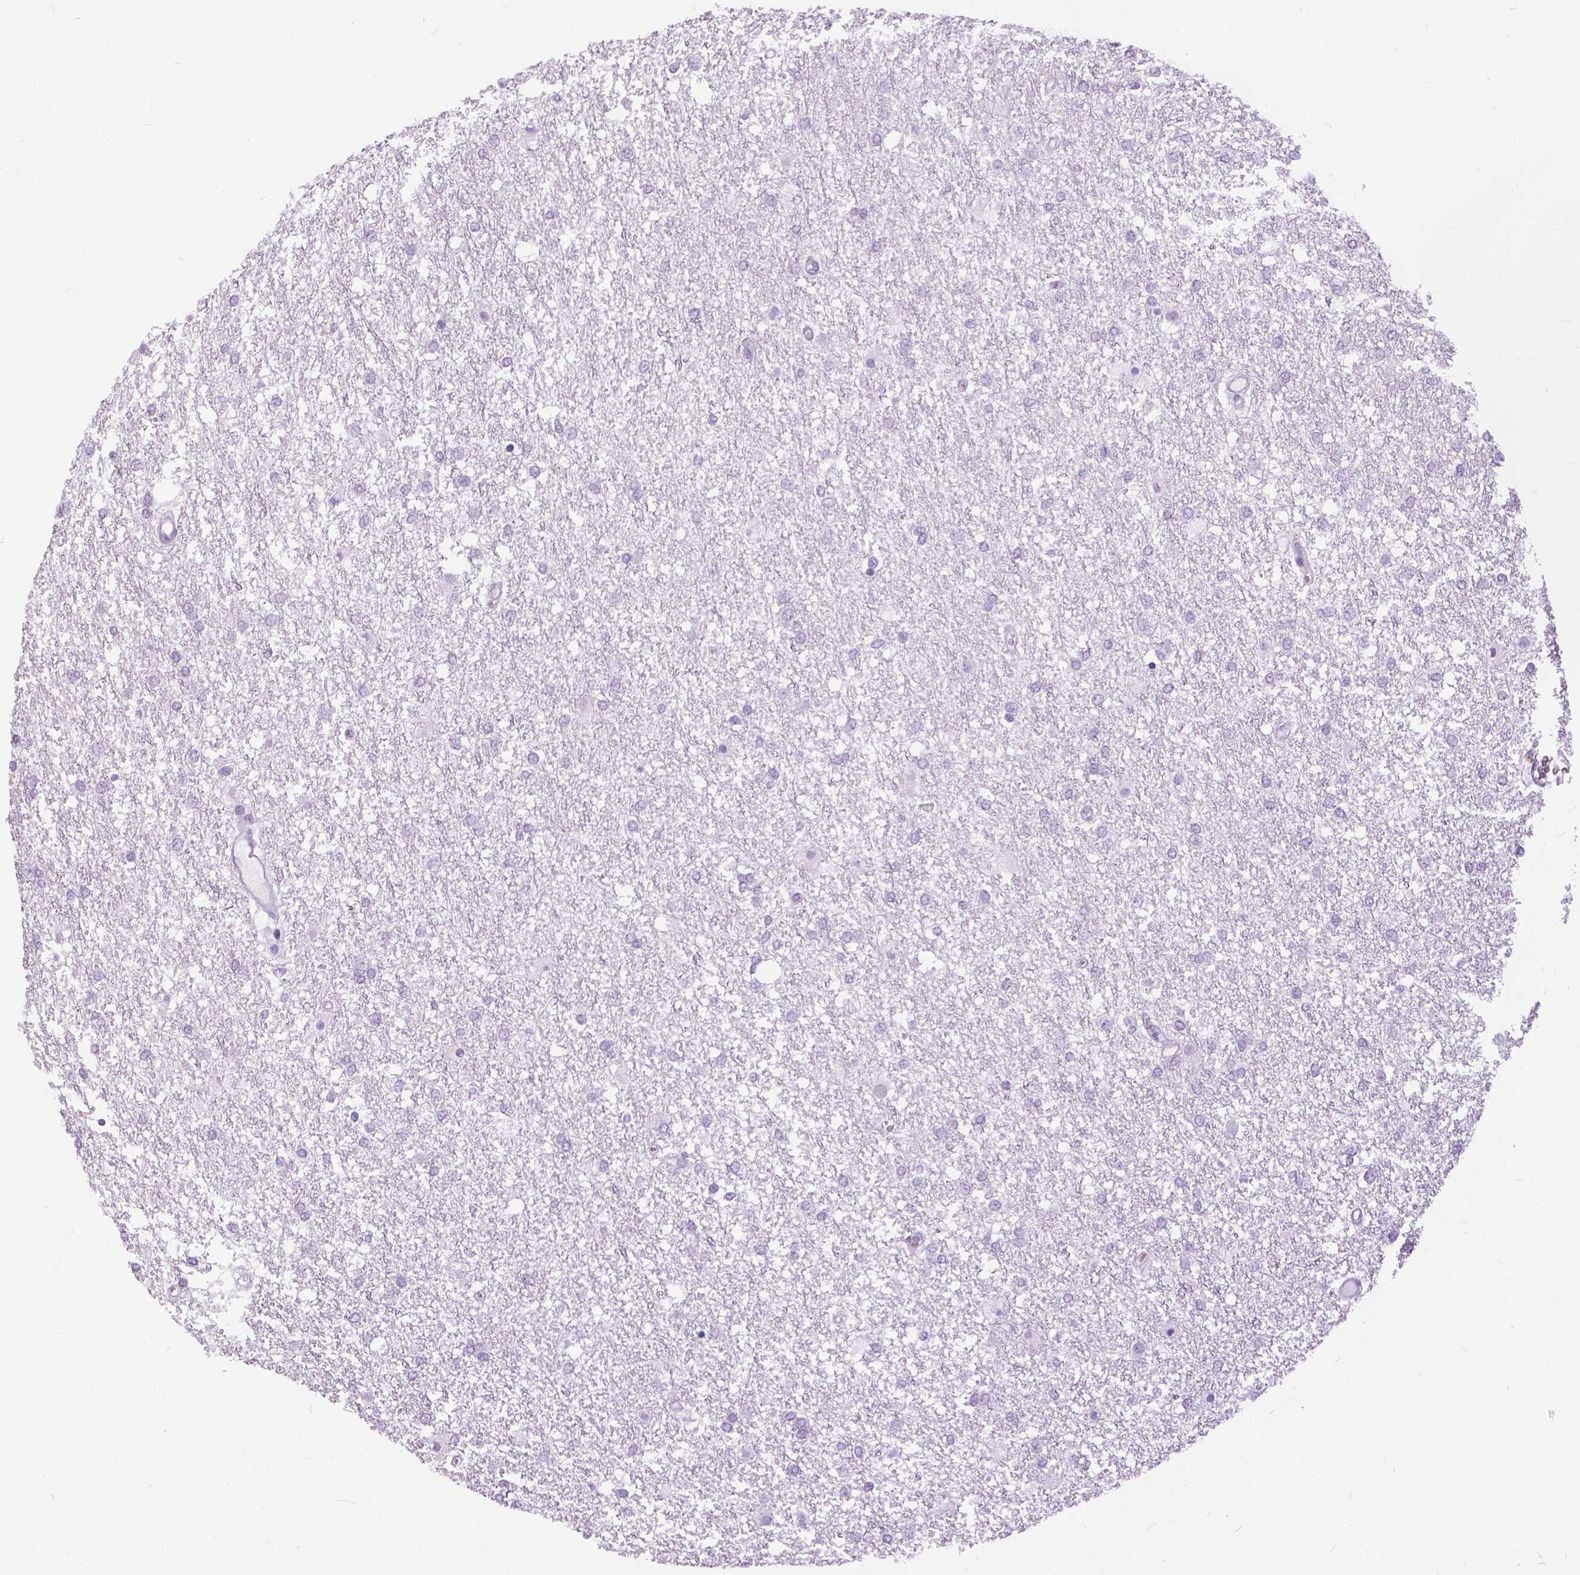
{"staining": {"intensity": "negative", "quantity": "none", "location": "none"}, "tissue": "glioma", "cell_type": "Tumor cells", "image_type": "cancer", "snomed": [{"axis": "morphology", "description": "Glioma, malignant, High grade"}, {"axis": "topography", "description": "Brain"}], "caption": "This micrograph is of glioma stained with immunohistochemistry (IHC) to label a protein in brown with the nuclei are counter-stained blue. There is no expression in tumor cells.", "gene": "MYOM1", "patient": {"sex": "female", "age": 61}}